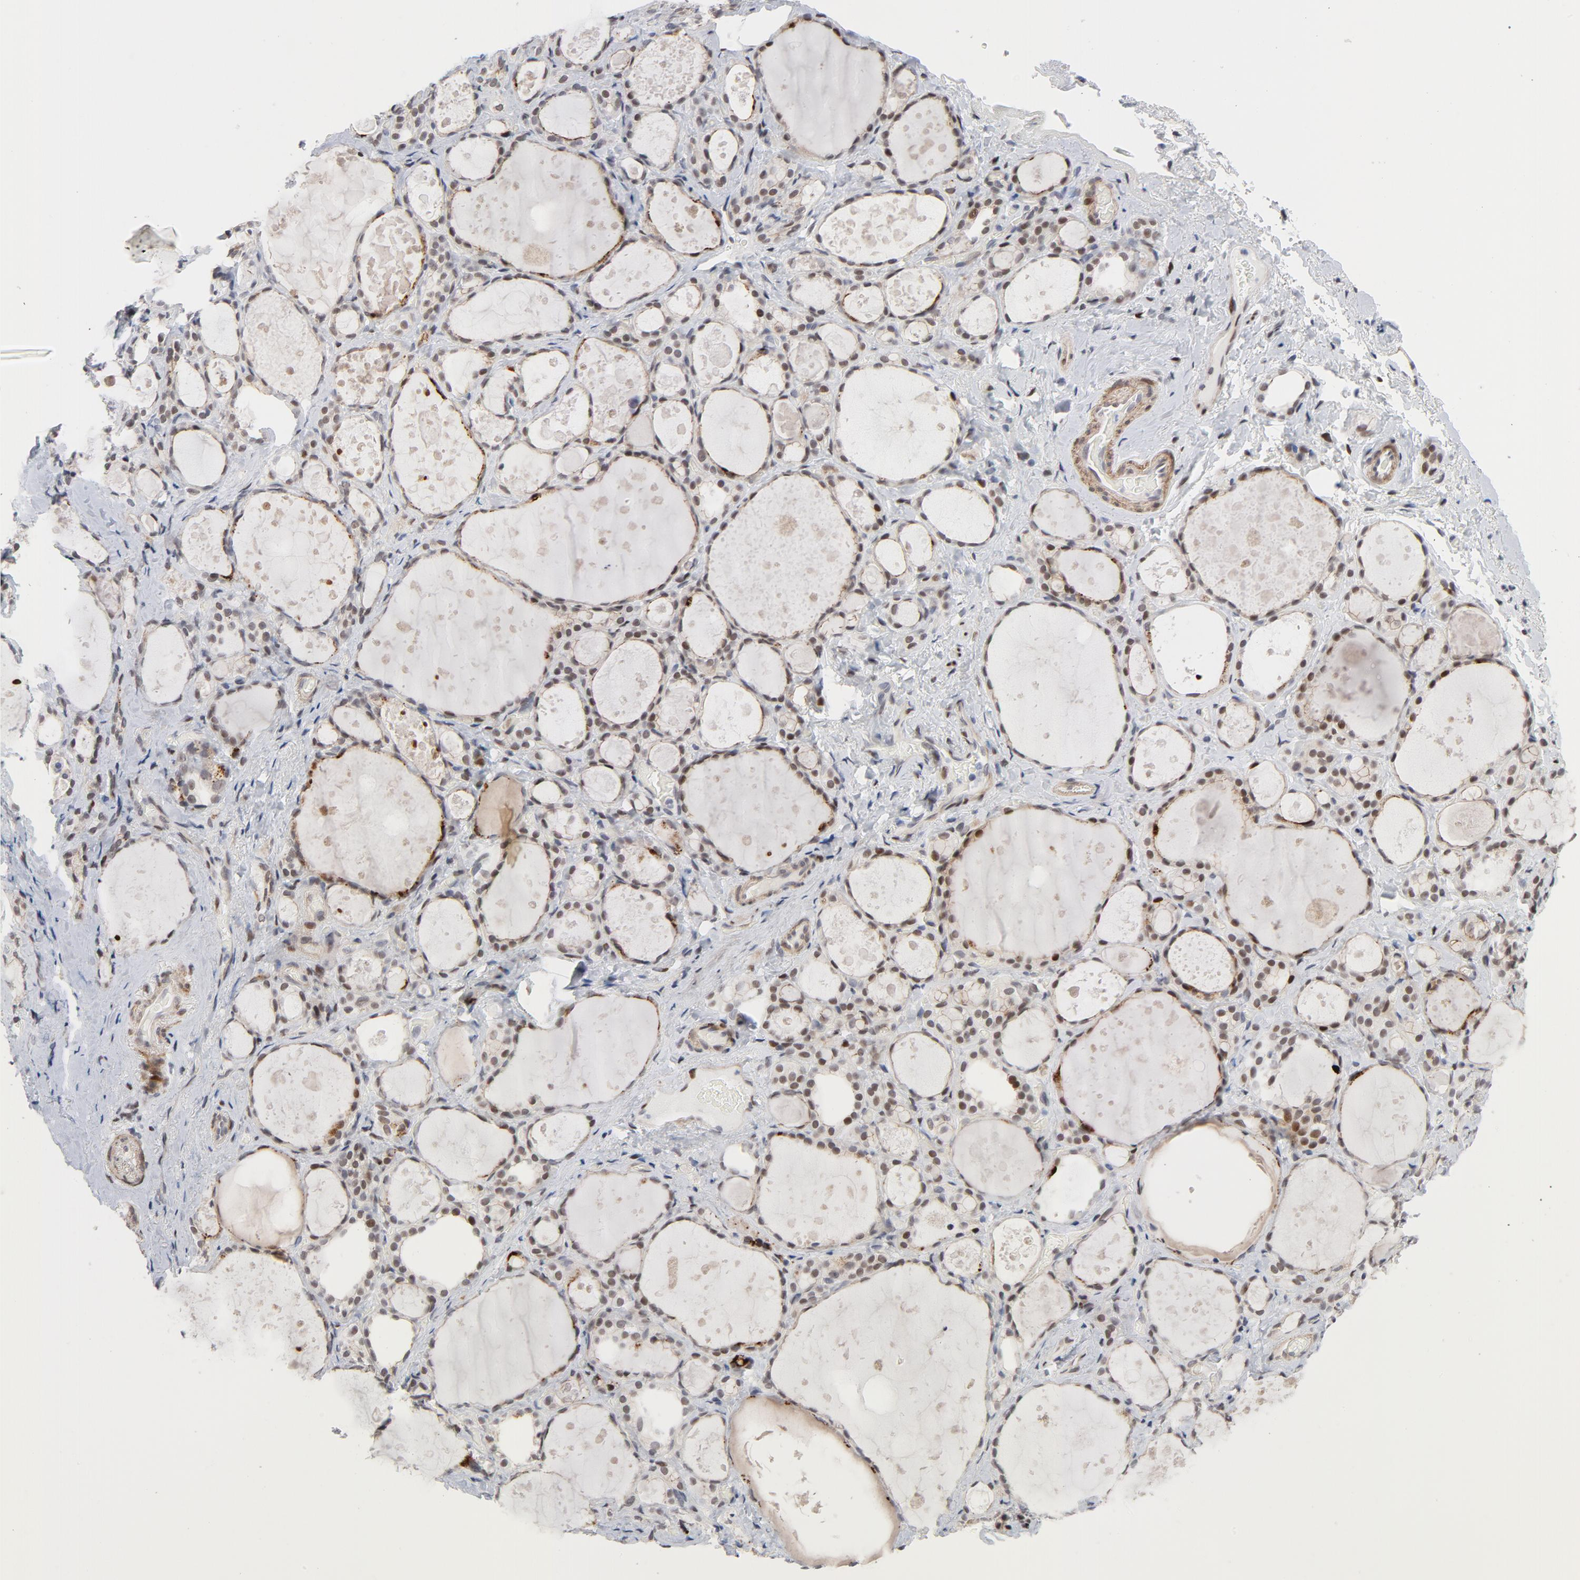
{"staining": {"intensity": "strong", "quantity": "<25%", "location": "cytoplasmic/membranous,nuclear"}, "tissue": "thyroid gland", "cell_type": "Glandular cells", "image_type": "normal", "snomed": [{"axis": "morphology", "description": "Normal tissue, NOS"}, {"axis": "topography", "description": "Thyroid gland"}], "caption": "Thyroid gland stained with DAB immunohistochemistry (IHC) exhibits medium levels of strong cytoplasmic/membranous,nuclear staining in about <25% of glandular cells.", "gene": "NFIC", "patient": {"sex": "female", "age": 75}}